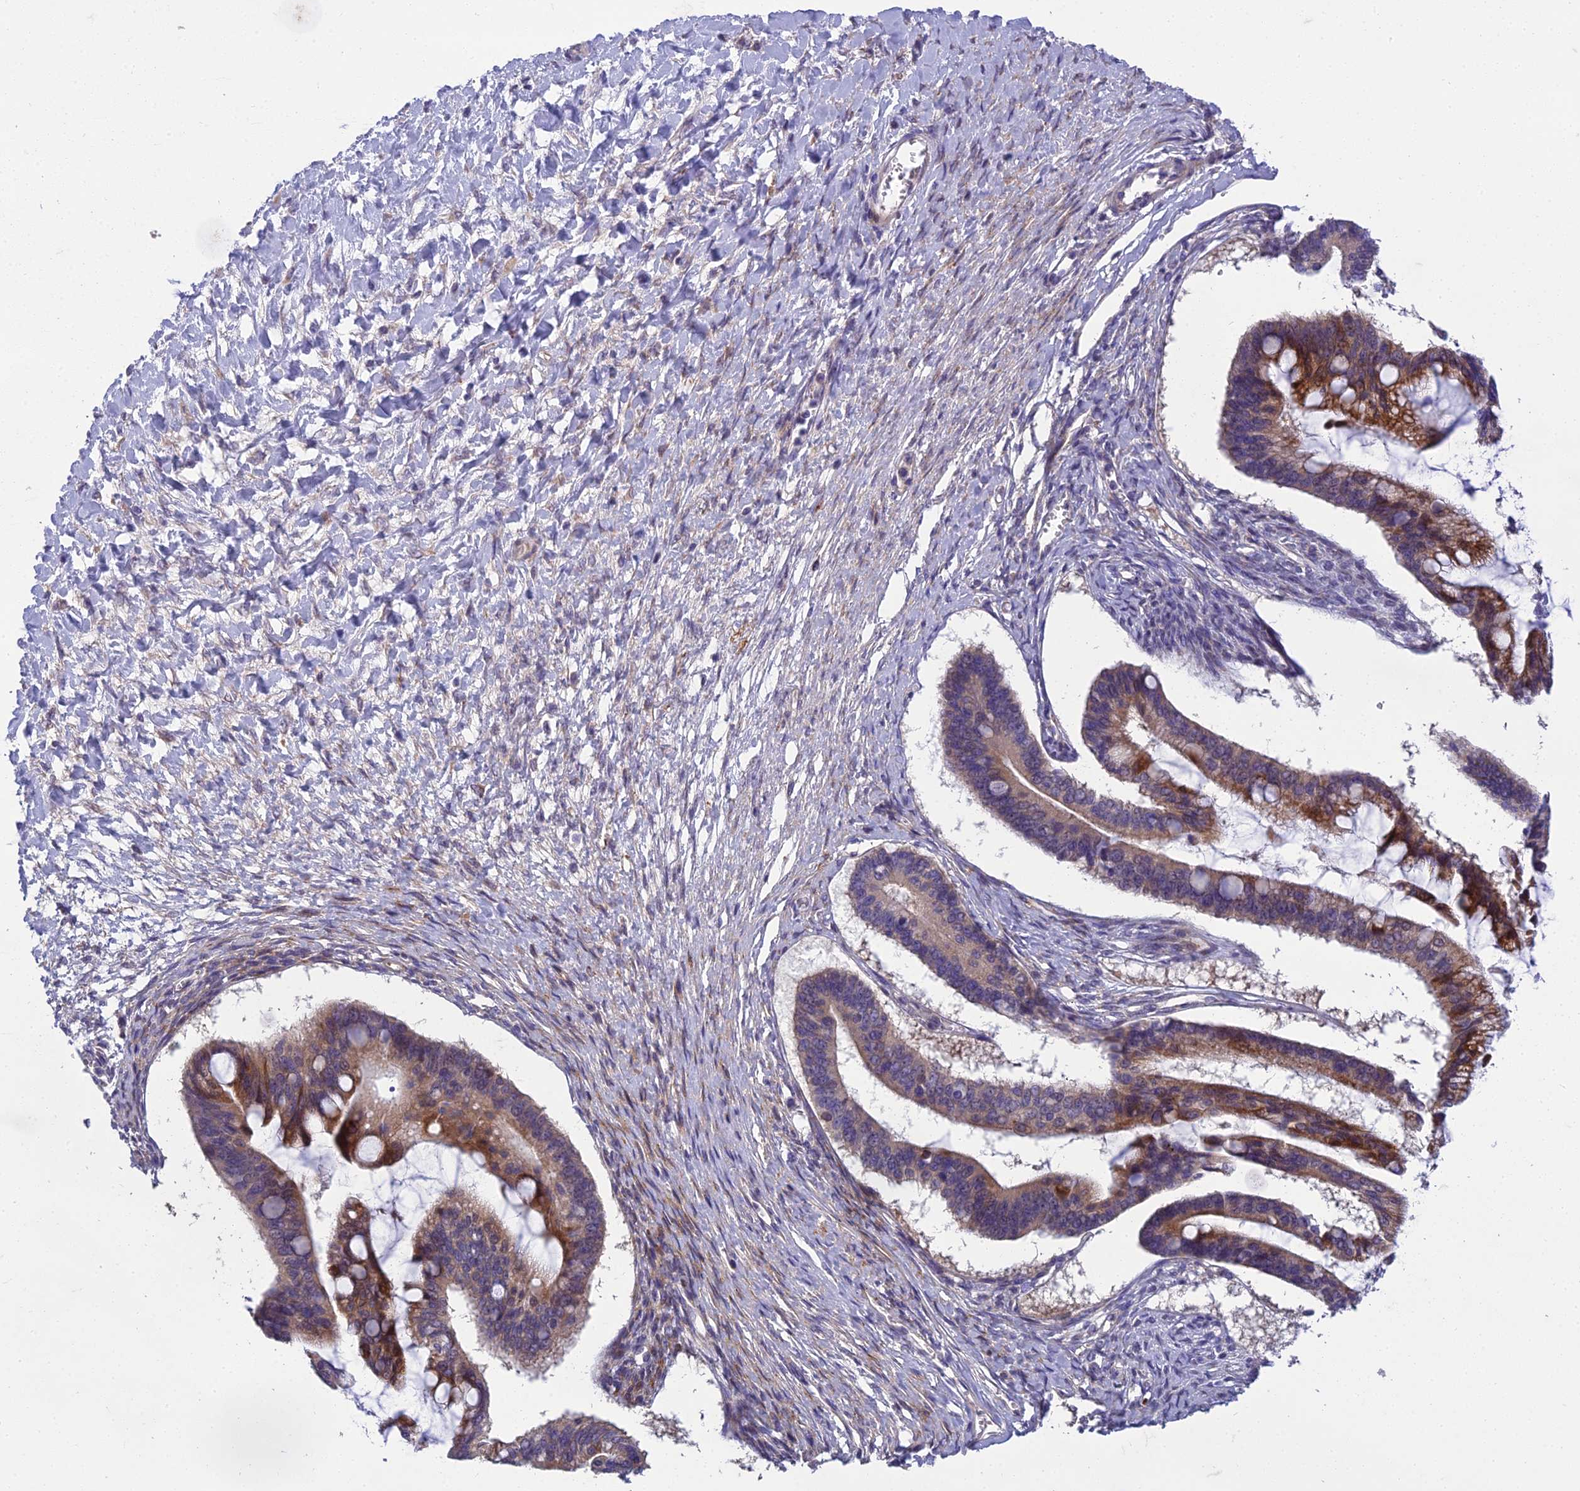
{"staining": {"intensity": "moderate", "quantity": ">75%", "location": "cytoplasmic/membranous"}, "tissue": "ovarian cancer", "cell_type": "Tumor cells", "image_type": "cancer", "snomed": [{"axis": "morphology", "description": "Cystadenocarcinoma, mucinous, NOS"}, {"axis": "topography", "description": "Ovary"}], "caption": "Immunohistochemical staining of ovarian cancer (mucinous cystadenocarcinoma) reveals medium levels of moderate cytoplasmic/membranous protein positivity in about >75% of tumor cells.", "gene": "ADIPOR2", "patient": {"sex": "female", "age": 73}}